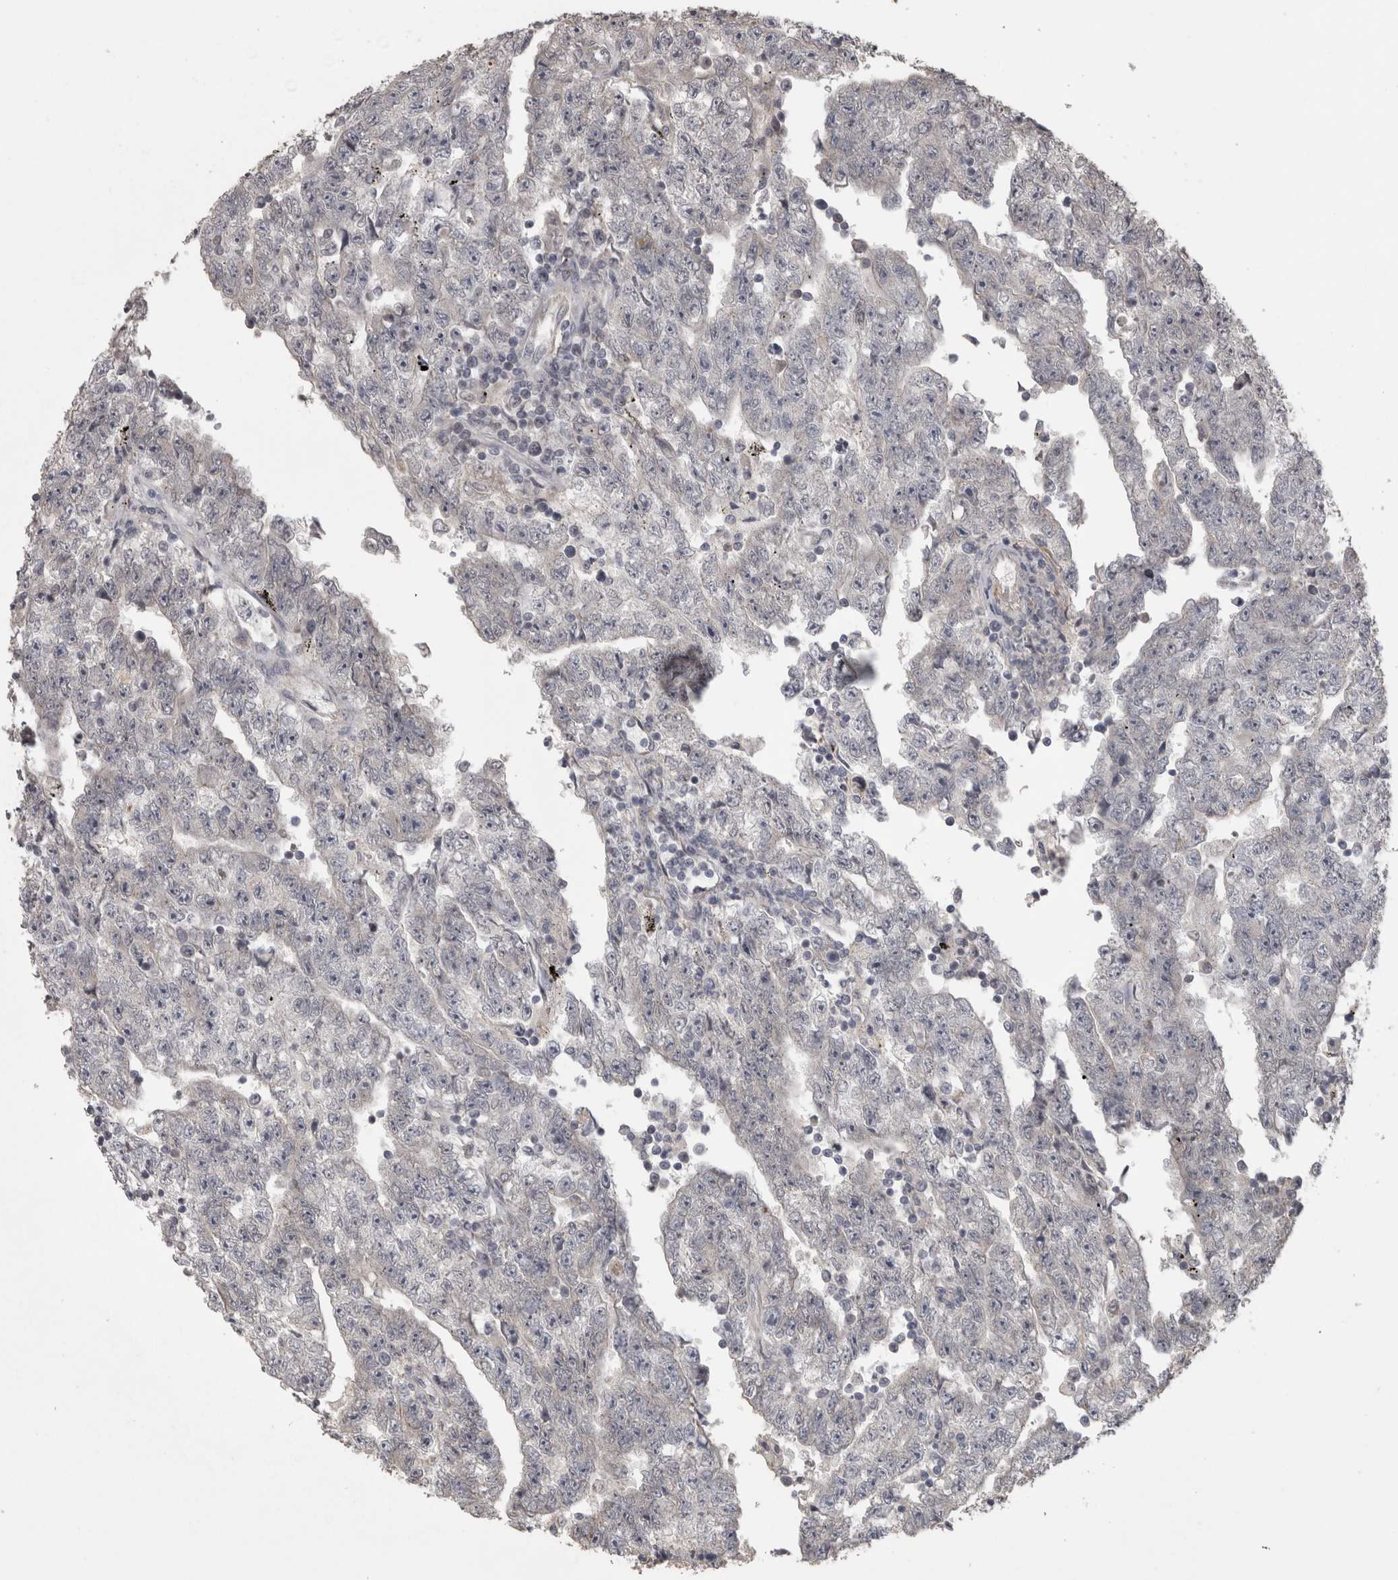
{"staining": {"intensity": "negative", "quantity": "none", "location": "none"}, "tissue": "testis cancer", "cell_type": "Tumor cells", "image_type": "cancer", "snomed": [{"axis": "morphology", "description": "Carcinoma, Embryonal, NOS"}, {"axis": "topography", "description": "Testis"}], "caption": "A histopathology image of human testis cancer is negative for staining in tumor cells.", "gene": "RAB29", "patient": {"sex": "male", "age": 25}}